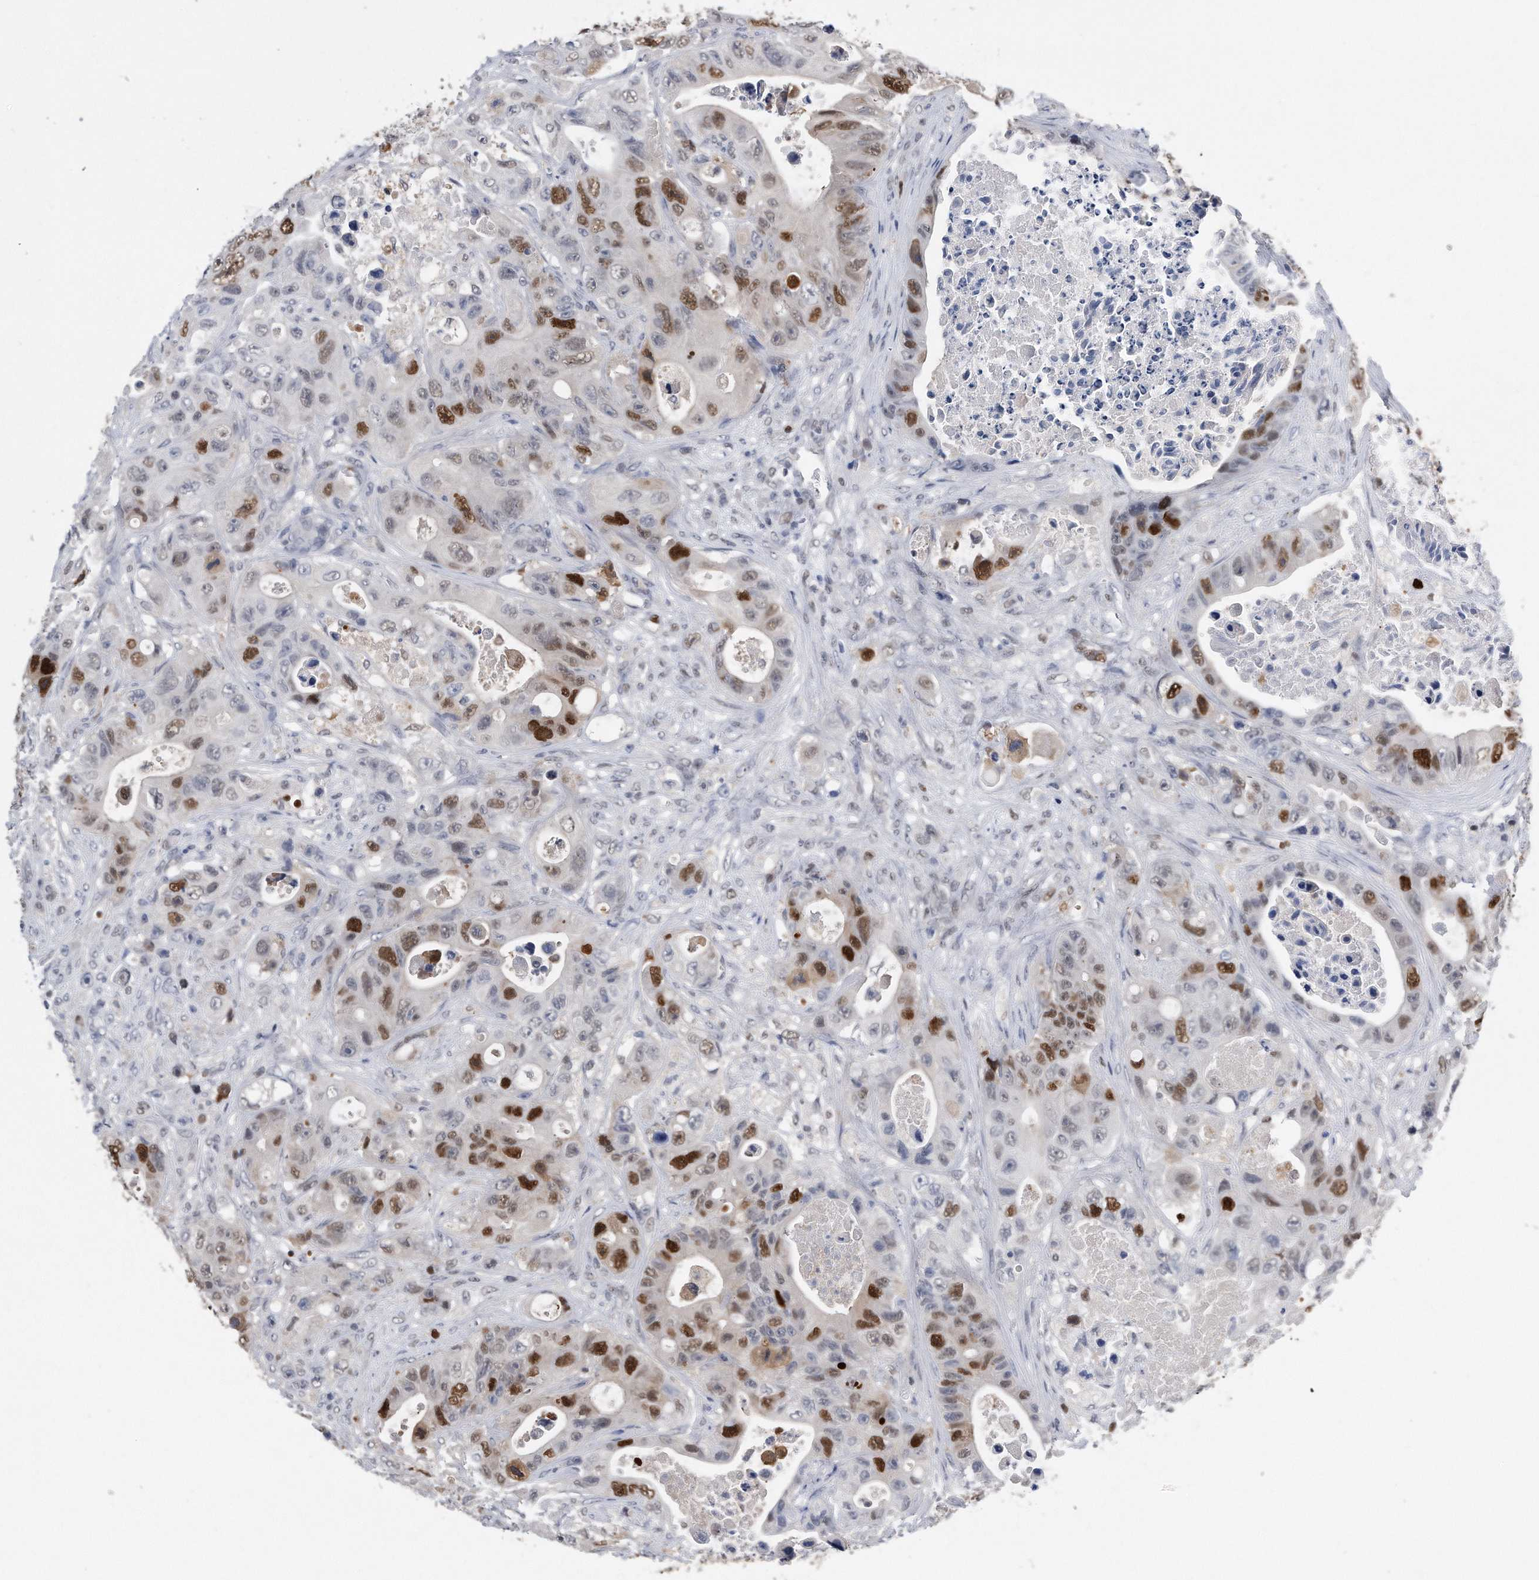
{"staining": {"intensity": "strong", "quantity": "25%-75%", "location": "nuclear"}, "tissue": "colorectal cancer", "cell_type": "Tumor cells", "image_type": "cancer", "snomed": [{"axis": "morphology", "description": "Adenocarcinoma, NOS"}, {"axis": "topography", "description": "Colon"}], "caption": "A micrograph of human adenocarcinoma (colorectal) stained for a protein demonstrates strong nuclear brown staining in tumor cells.", "gene": "PCNA", "patient": {"sex": "female", "age": 46}}